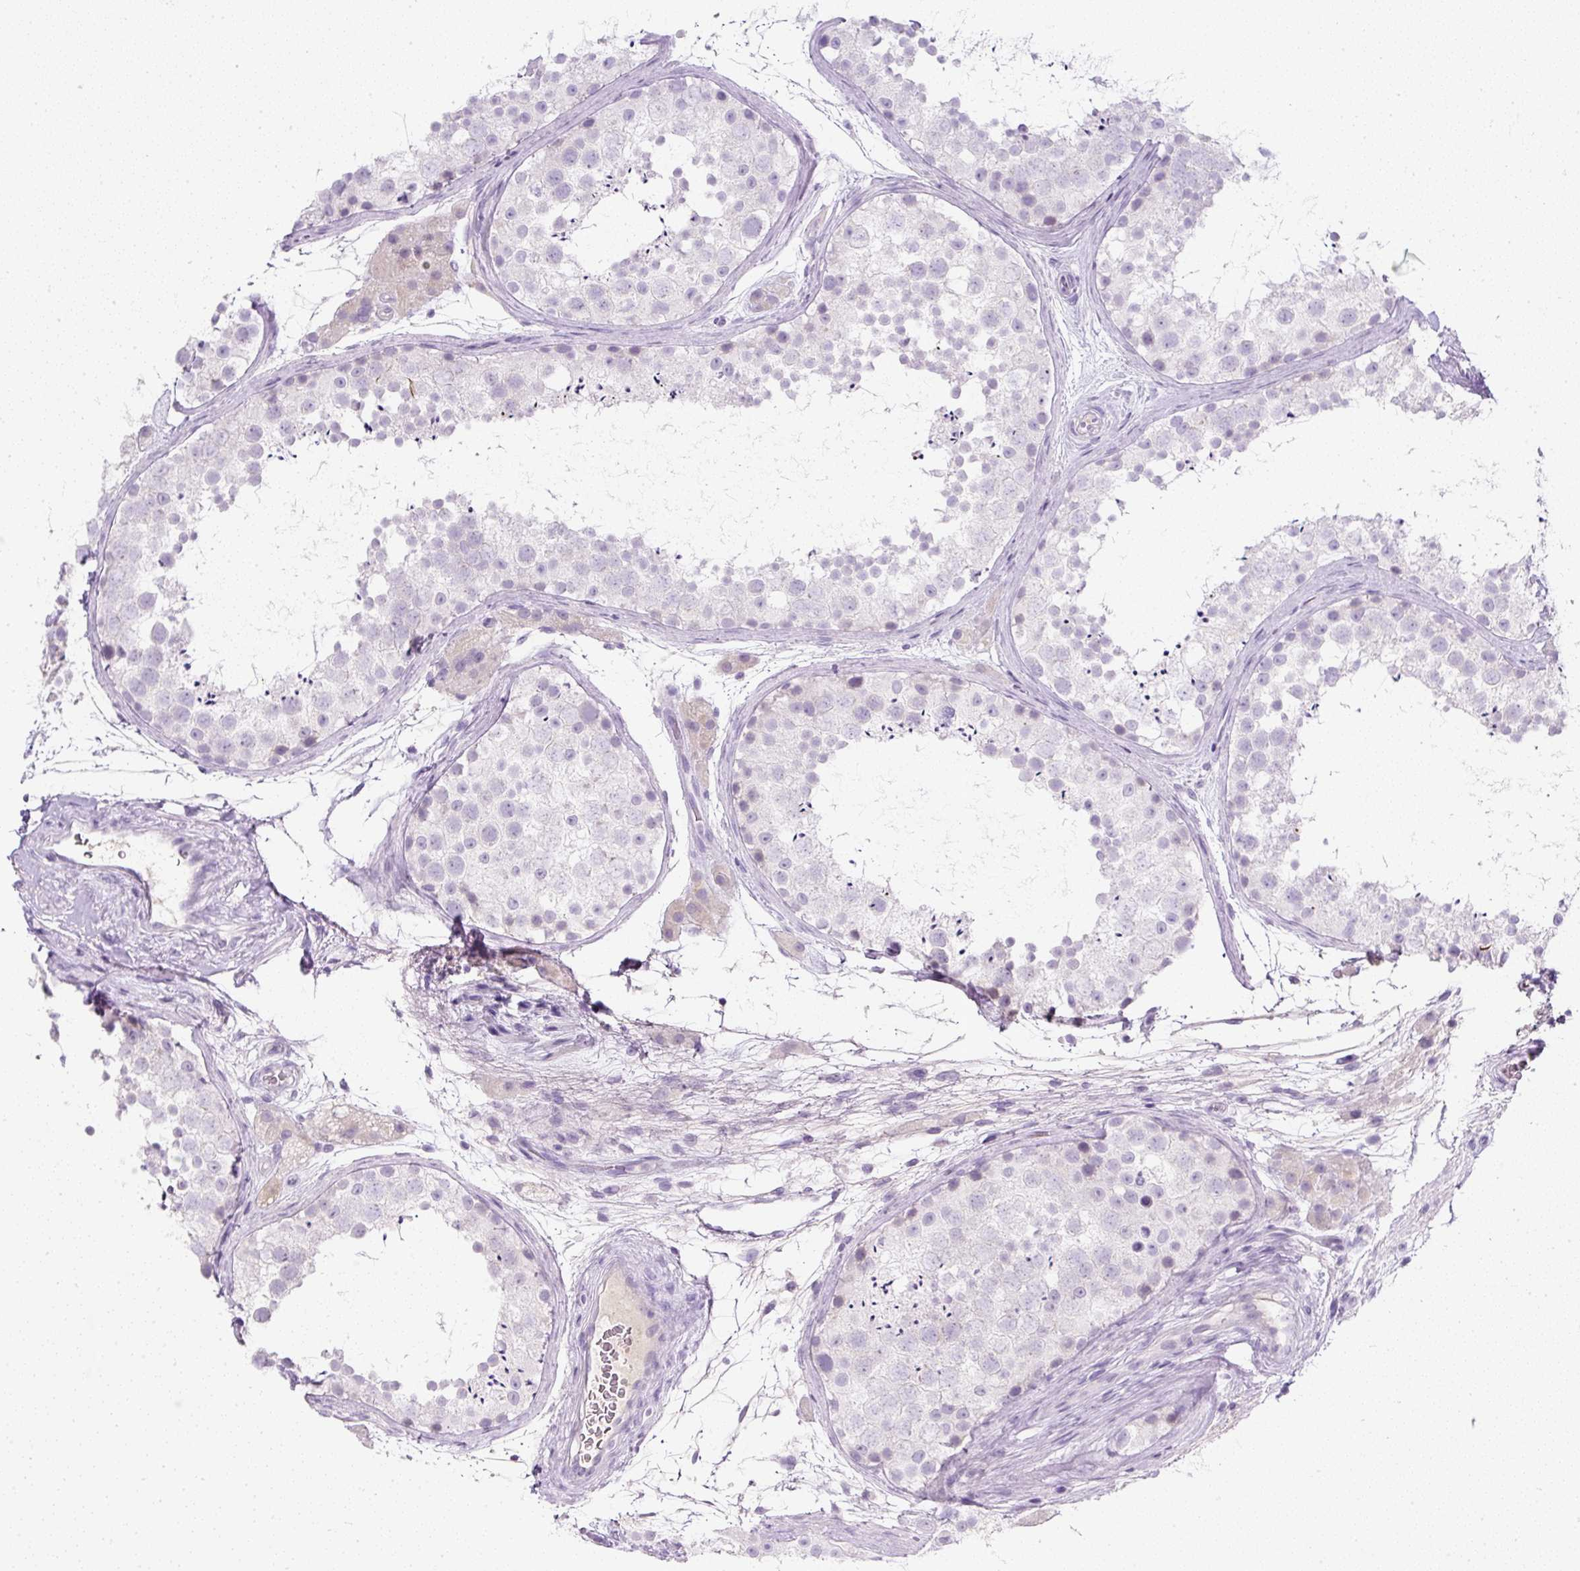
{"staining": {"intensity": "negative", "quantity": "none", "location": "none"}, "tissue": "testis", "cell_type": "Cells in seminiferous ducts", "image_type": "normal", "snomed": [{"axis": "morphology", "description": "Normal tissue, NOS"}, {"axis": "topography", "description": "Testis"}], "caption": "This is an immunohistochemistry (IHC) micrograph of normal testis. There is no positivity in cells in seminiferous ducts.", "gene": "COL9A2", "patient": {"sex": "male", "age": 41}}